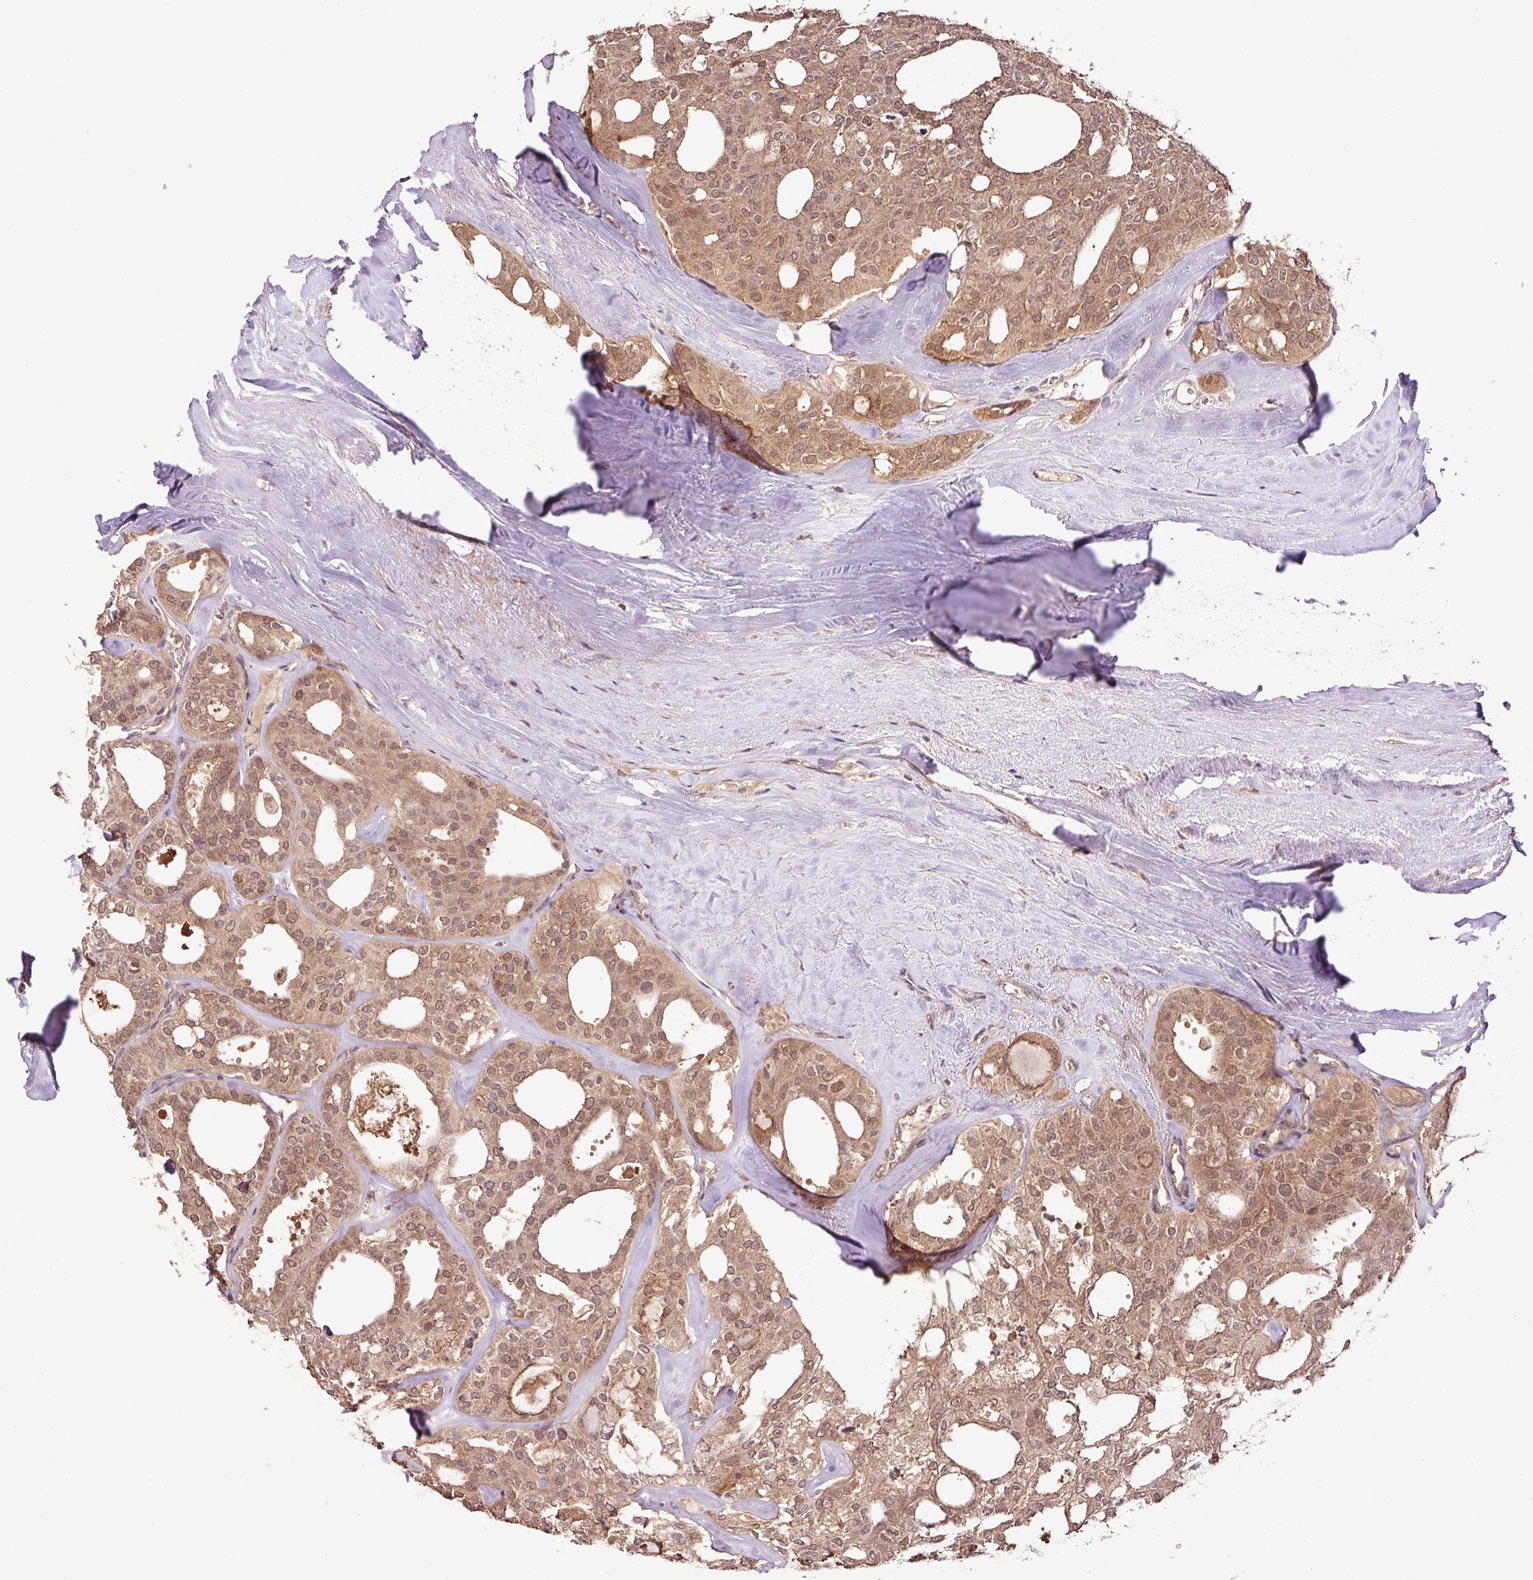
{"staining": {"intensity": "moderate", "quantity": ">75%", "location": "cytoplasmic/membranous,nuclear"}, "tissue": "thyroid cancer", "cell_type": "Tumor cells", "image_type": "cancer", "snomed": [{"axis": "morphology", "description": "Follicular adenoma carcinoma, NOS"}, {"axis": "topography", "description": "Thyroid gland"}], "caption": "Thyroid cancer (follicular adenoma carcinoma) was stained to show a protein in brown. There is medium levels of moderate cytoplasmic/membranous and nuclear expression in approximately >75% of tumor cells. Ihc stains the protein of interest in brown and the nuclei are stained blue.", "gene": "FAIM", "patient": {"sex": "male", "age": 75}}